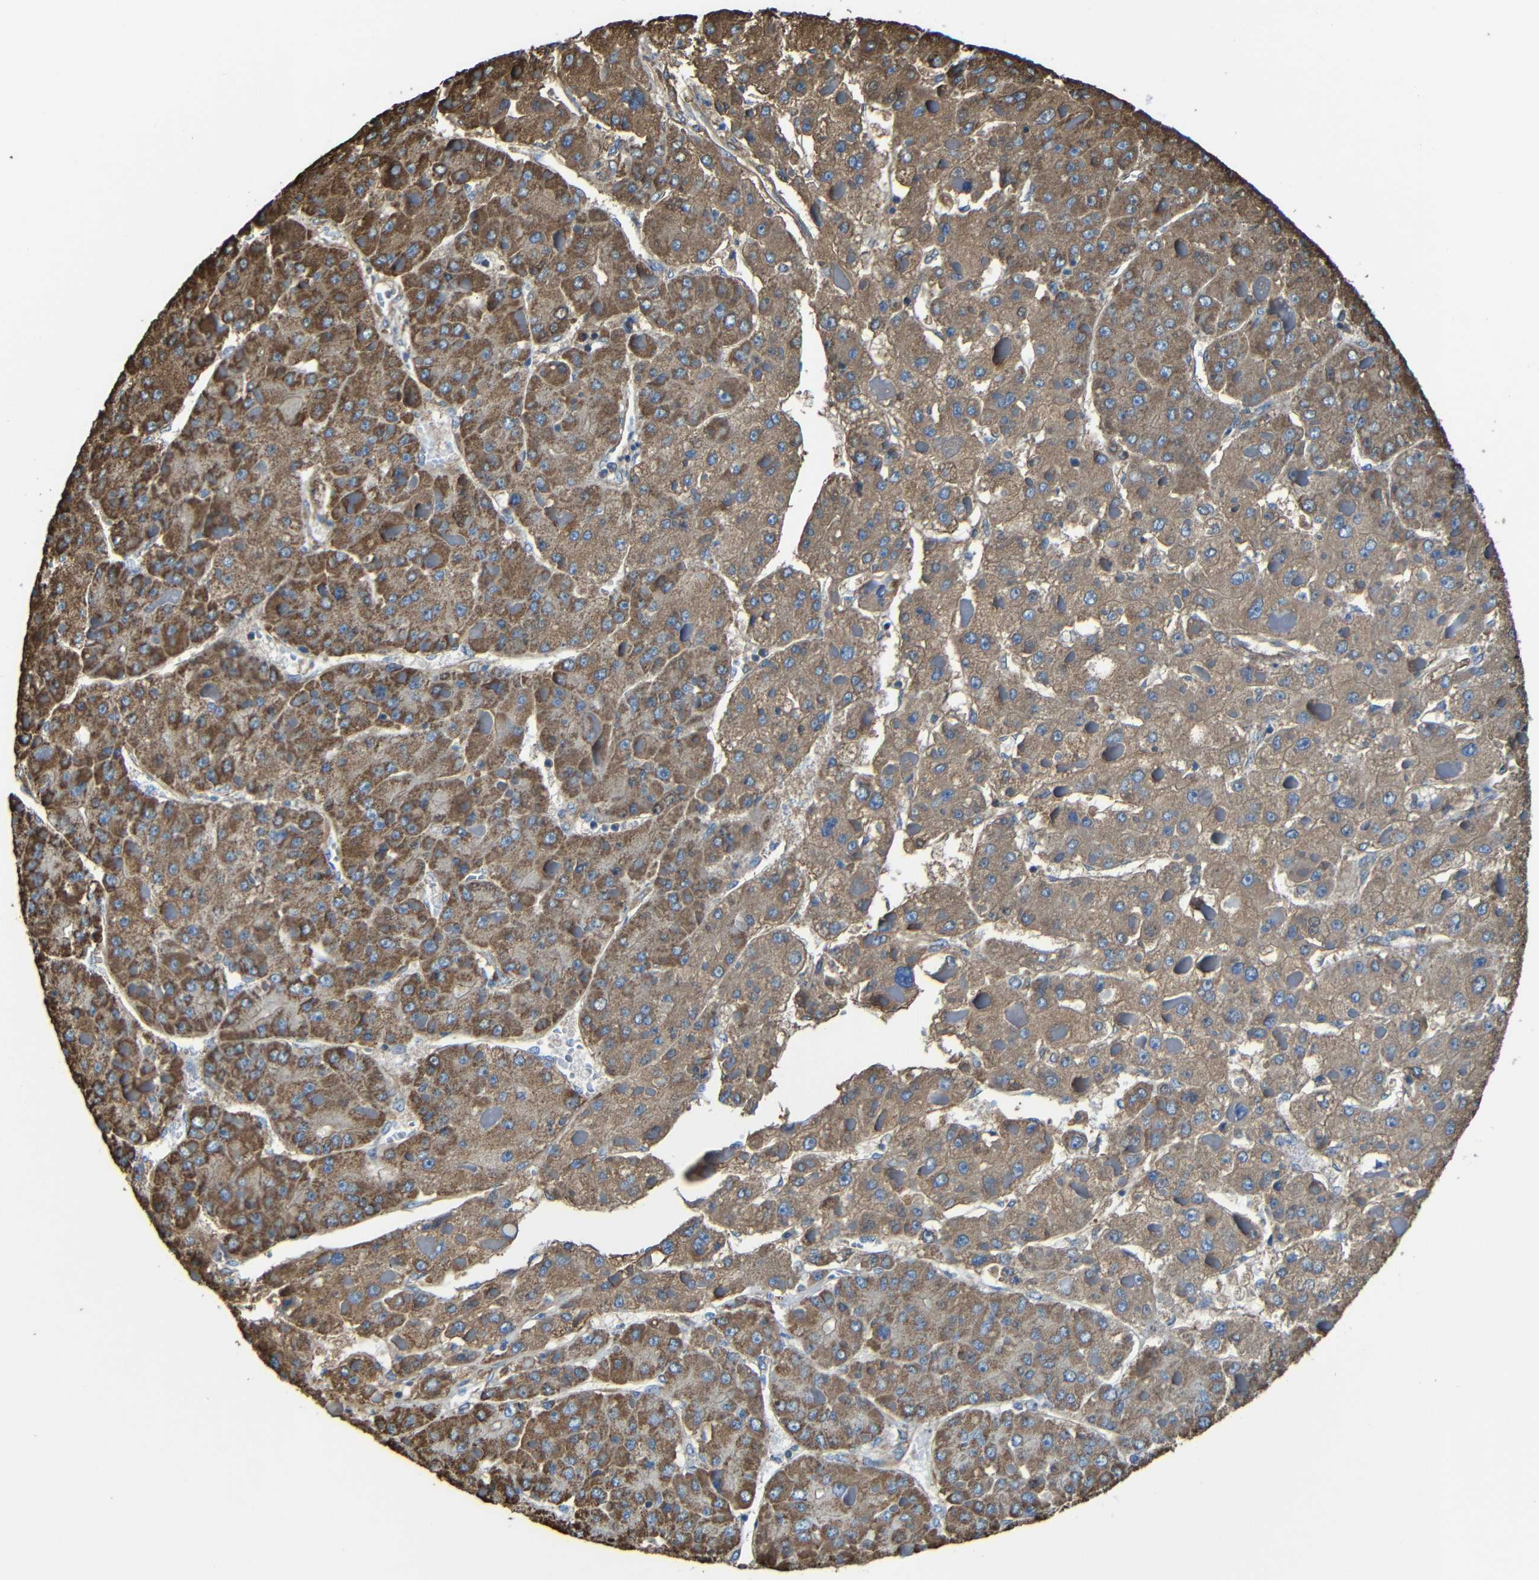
{"staining": {"intensity": "moderate", "quantity": ">75%", "location": "cytoplasmic/membranous"}, "tissue": "liver cancer", "cell_type": "Tumor cells", "image_type": "cancer", "snomed": [{"axis": "morphology", "description": "Carcinoma, Hepatocellular, NOS"}, {"axis": "topography", "description": "Liver"}], "caption": "Immunohistochemical staining of liver cancer (hepatocellular carcinoma) demonstrates moderate cytoplasmic/membranous protein positivity in approximately >75% of tumor cells. (Brightfield microscopy of DAB IHC at high magnification).", "gene": "INTS6L", "patient": {"sex": "female", "age": 73}}